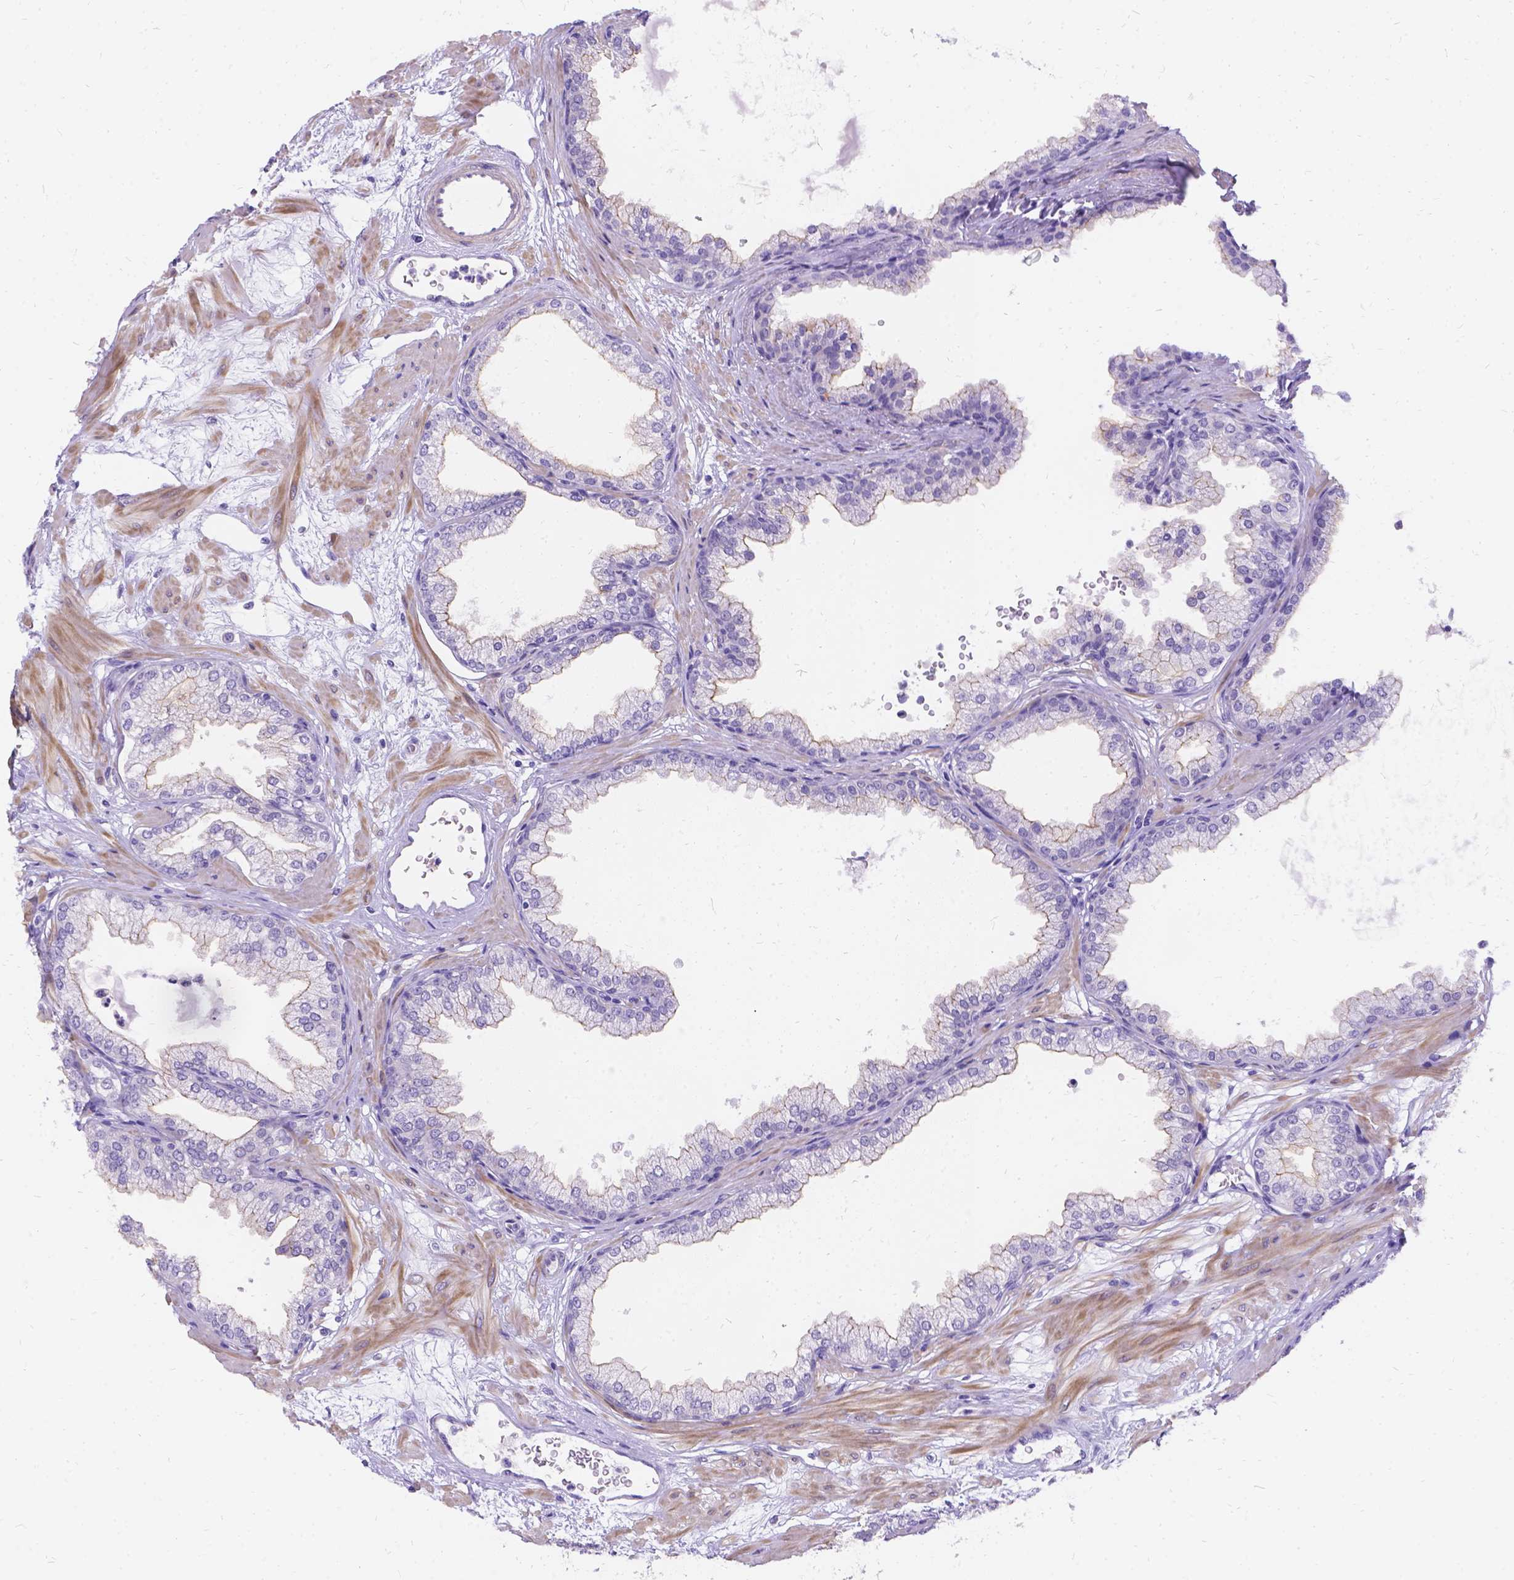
{"staining": {"intensity": "weak", "quantity": "<25%", "location": "cytoplasmic/membranous"}, "tissue": "prostate", "cell_type": "Glandular cells", "image_type": "normal", "snomed": [{"axis": "morphology", "description": "Normal tissue, NOS"}, {"axis": "topography", "description": "Prostate"}], "caption": "Immunohistochemistry of benign prostate reveals no expression in glandular cells.", "gene": "PALS1", "patient": {"sex": "male", "age": 37}}